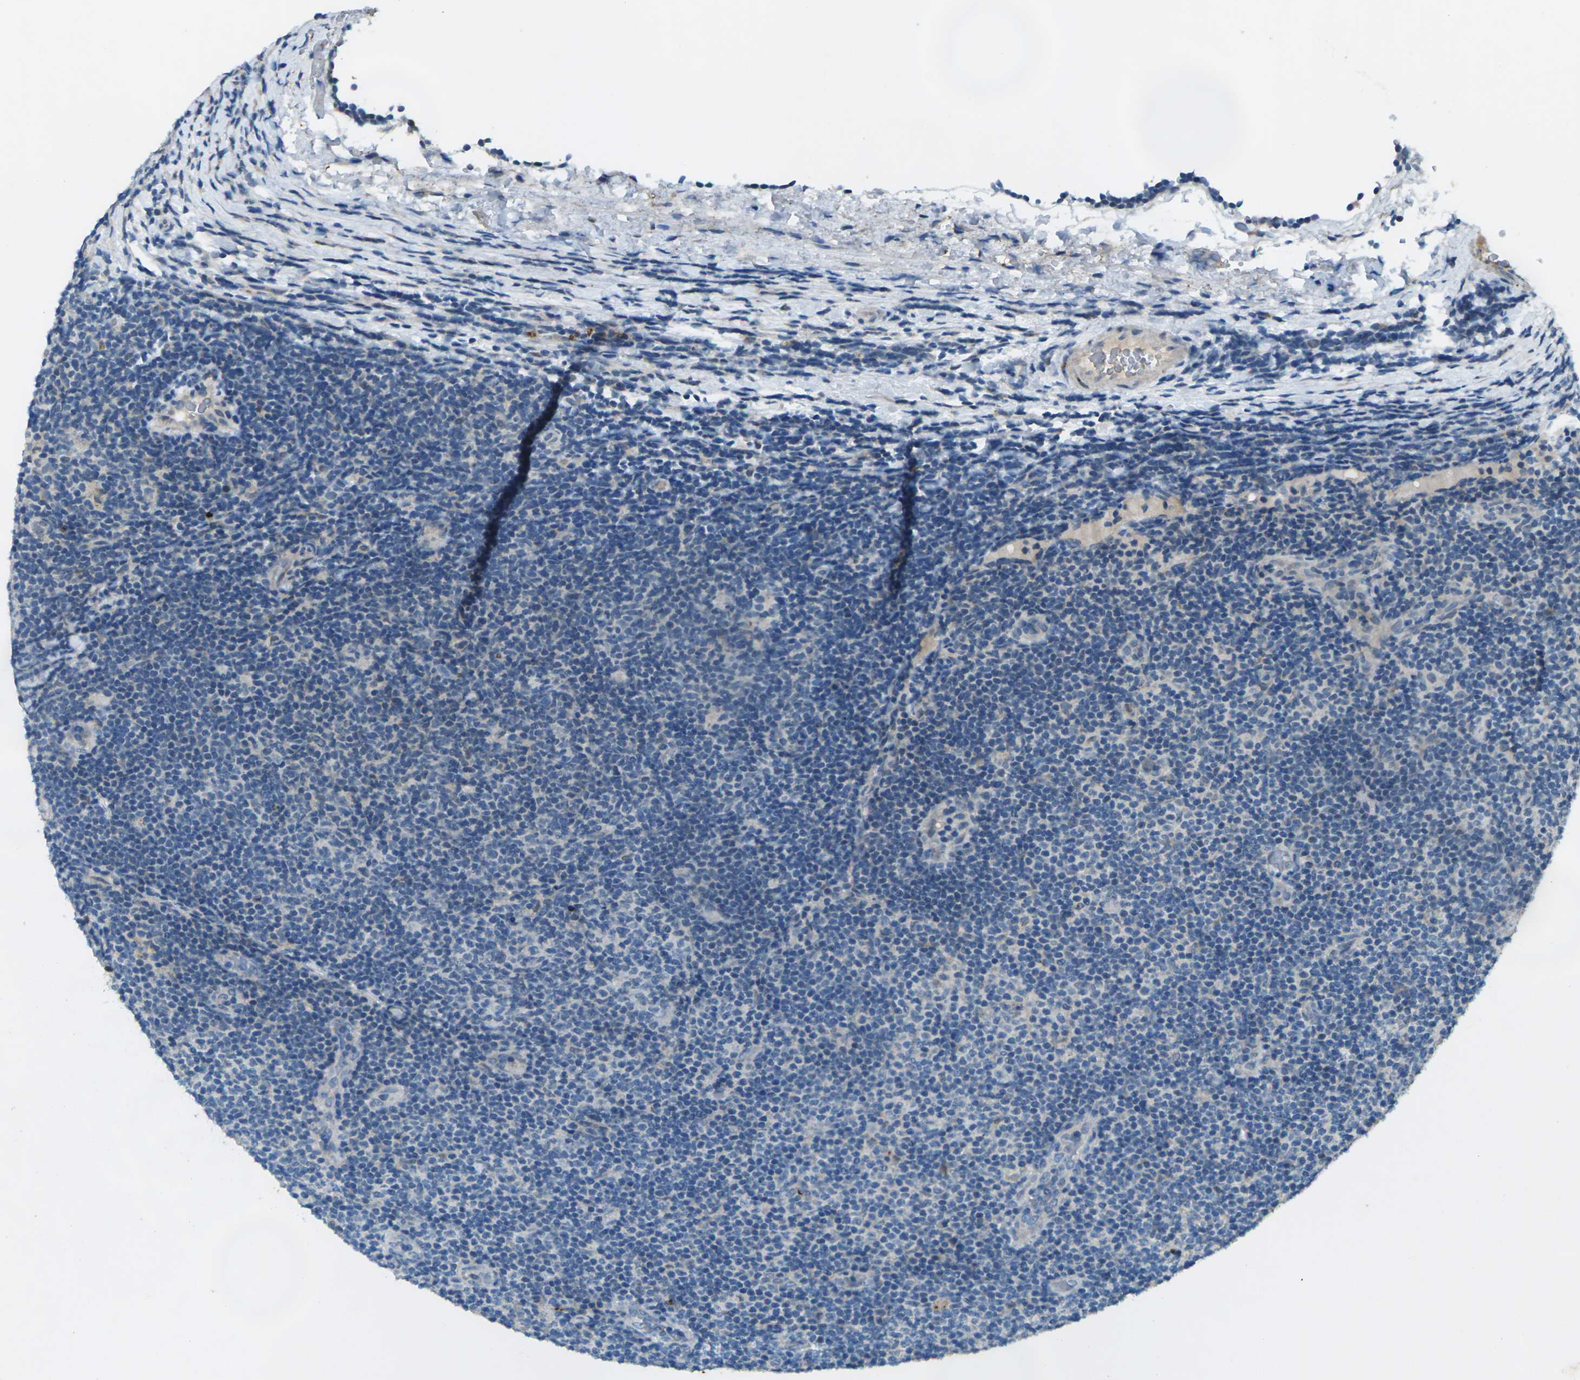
{"staining": {"intensity": "negative", "quantity": "none", "location": "none"}, "tissue": "lymphoma", "cell_type": "Tumor cells", "image_type": "cancer", "snomed": [{"axis": "morphology", "description": "Malignant lymphoma, non-Hodgkin's type, Low grade"}, {"axis": "topography", "description": "Lymph node"}], "caption": "Immunohistochemical staining of human lymphoma displays no significant staining in tumor cells.", "gene": "SIGLEC14", "patient": {"sex": "male", "age": 83}}